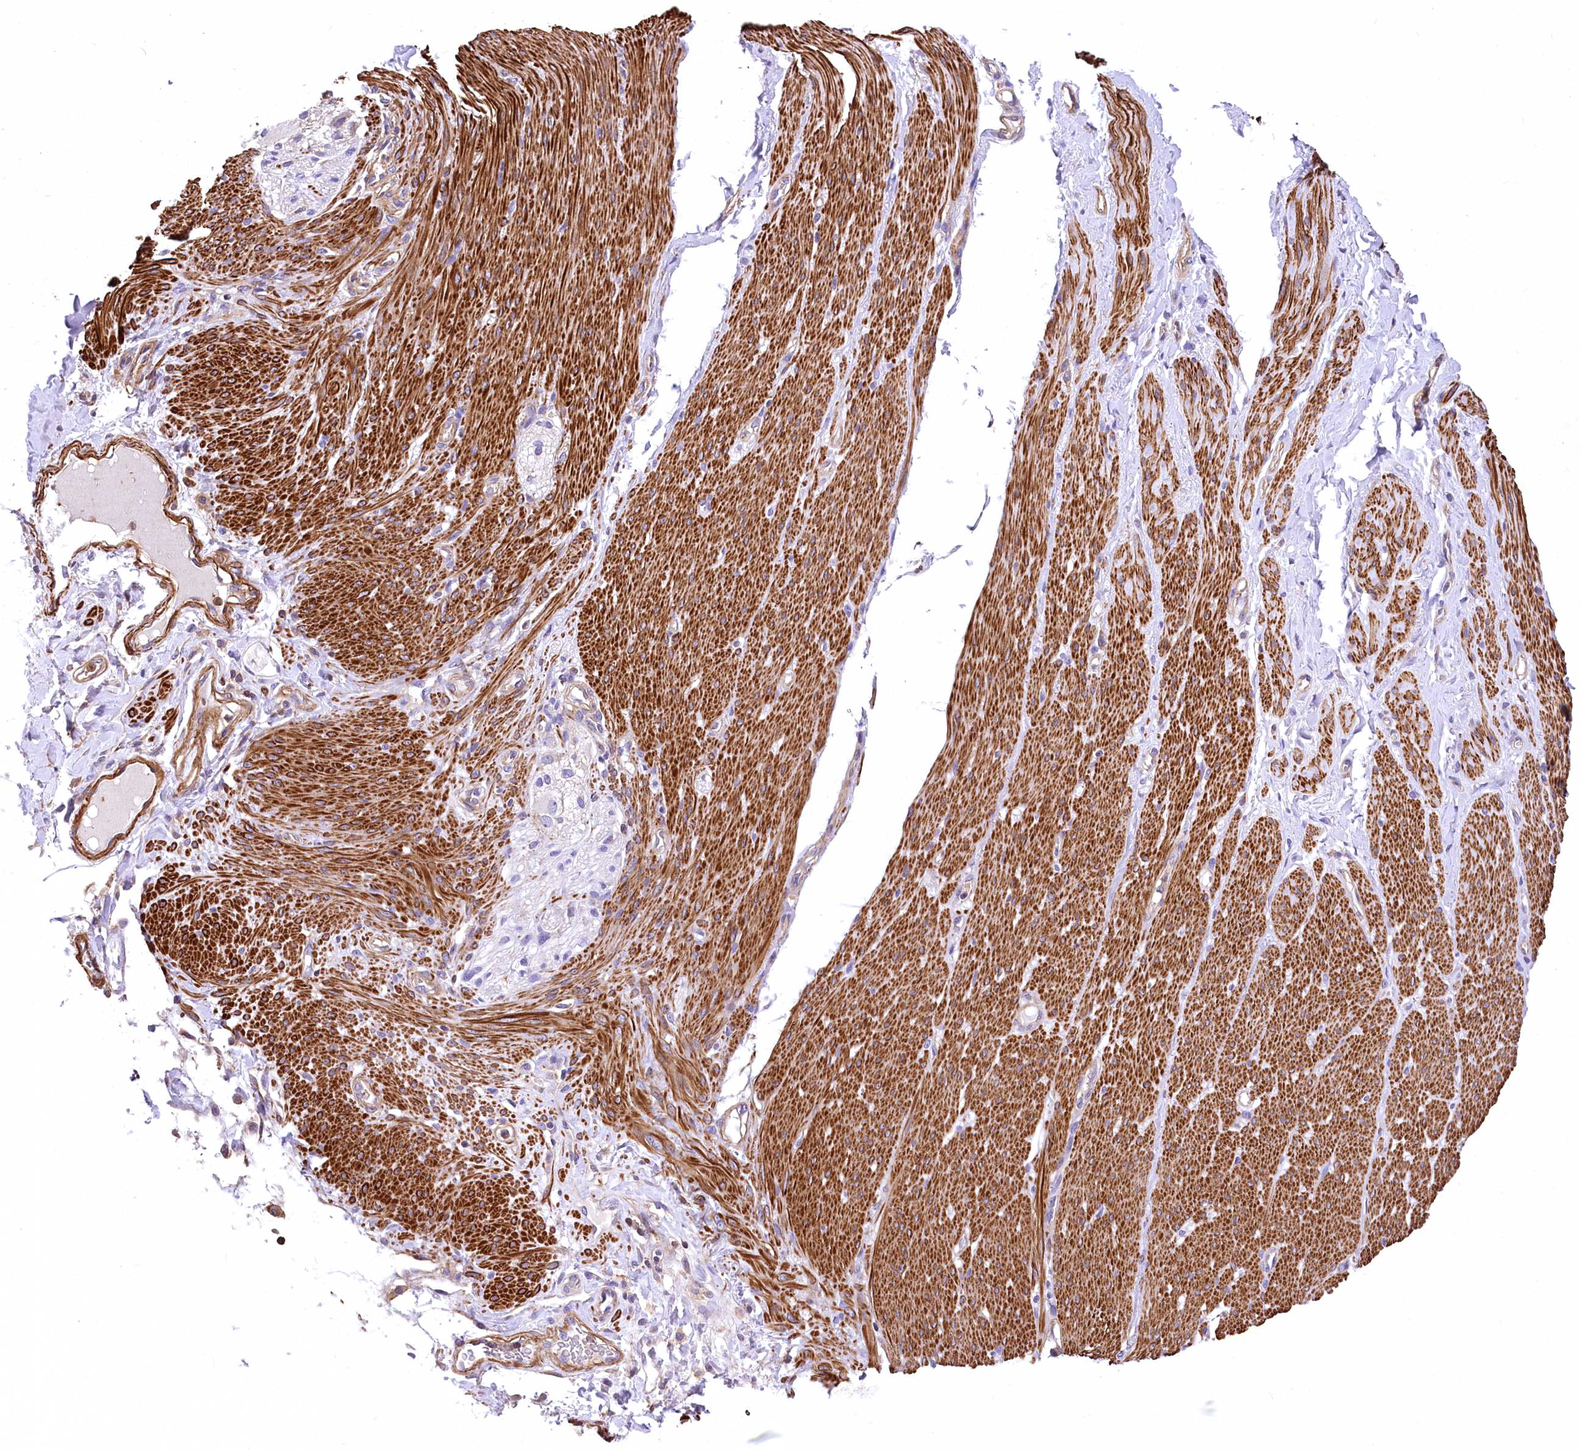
{"staining": {"intensity": "negative", "quantity": "none", "location": "none"}, "tissue": "adipose tissue", "cell_type": "Adipocytes", "image_type": "normal", "snomed": [{"axis": "morphology", "description": "Normal tissue, NOS"}, {"axis": "topography", "description": "Colon"}, {"axis": "topography", "description": "Peripheral nerve tissue"}], "caption": "IHC micrograph of unremarkable adipose tissue: human adipose tissue stained with DAB shows no significant protein positivity in adipocytes.", "gene": "DPP3", "patient": {"sex": "female", "age": 61}}